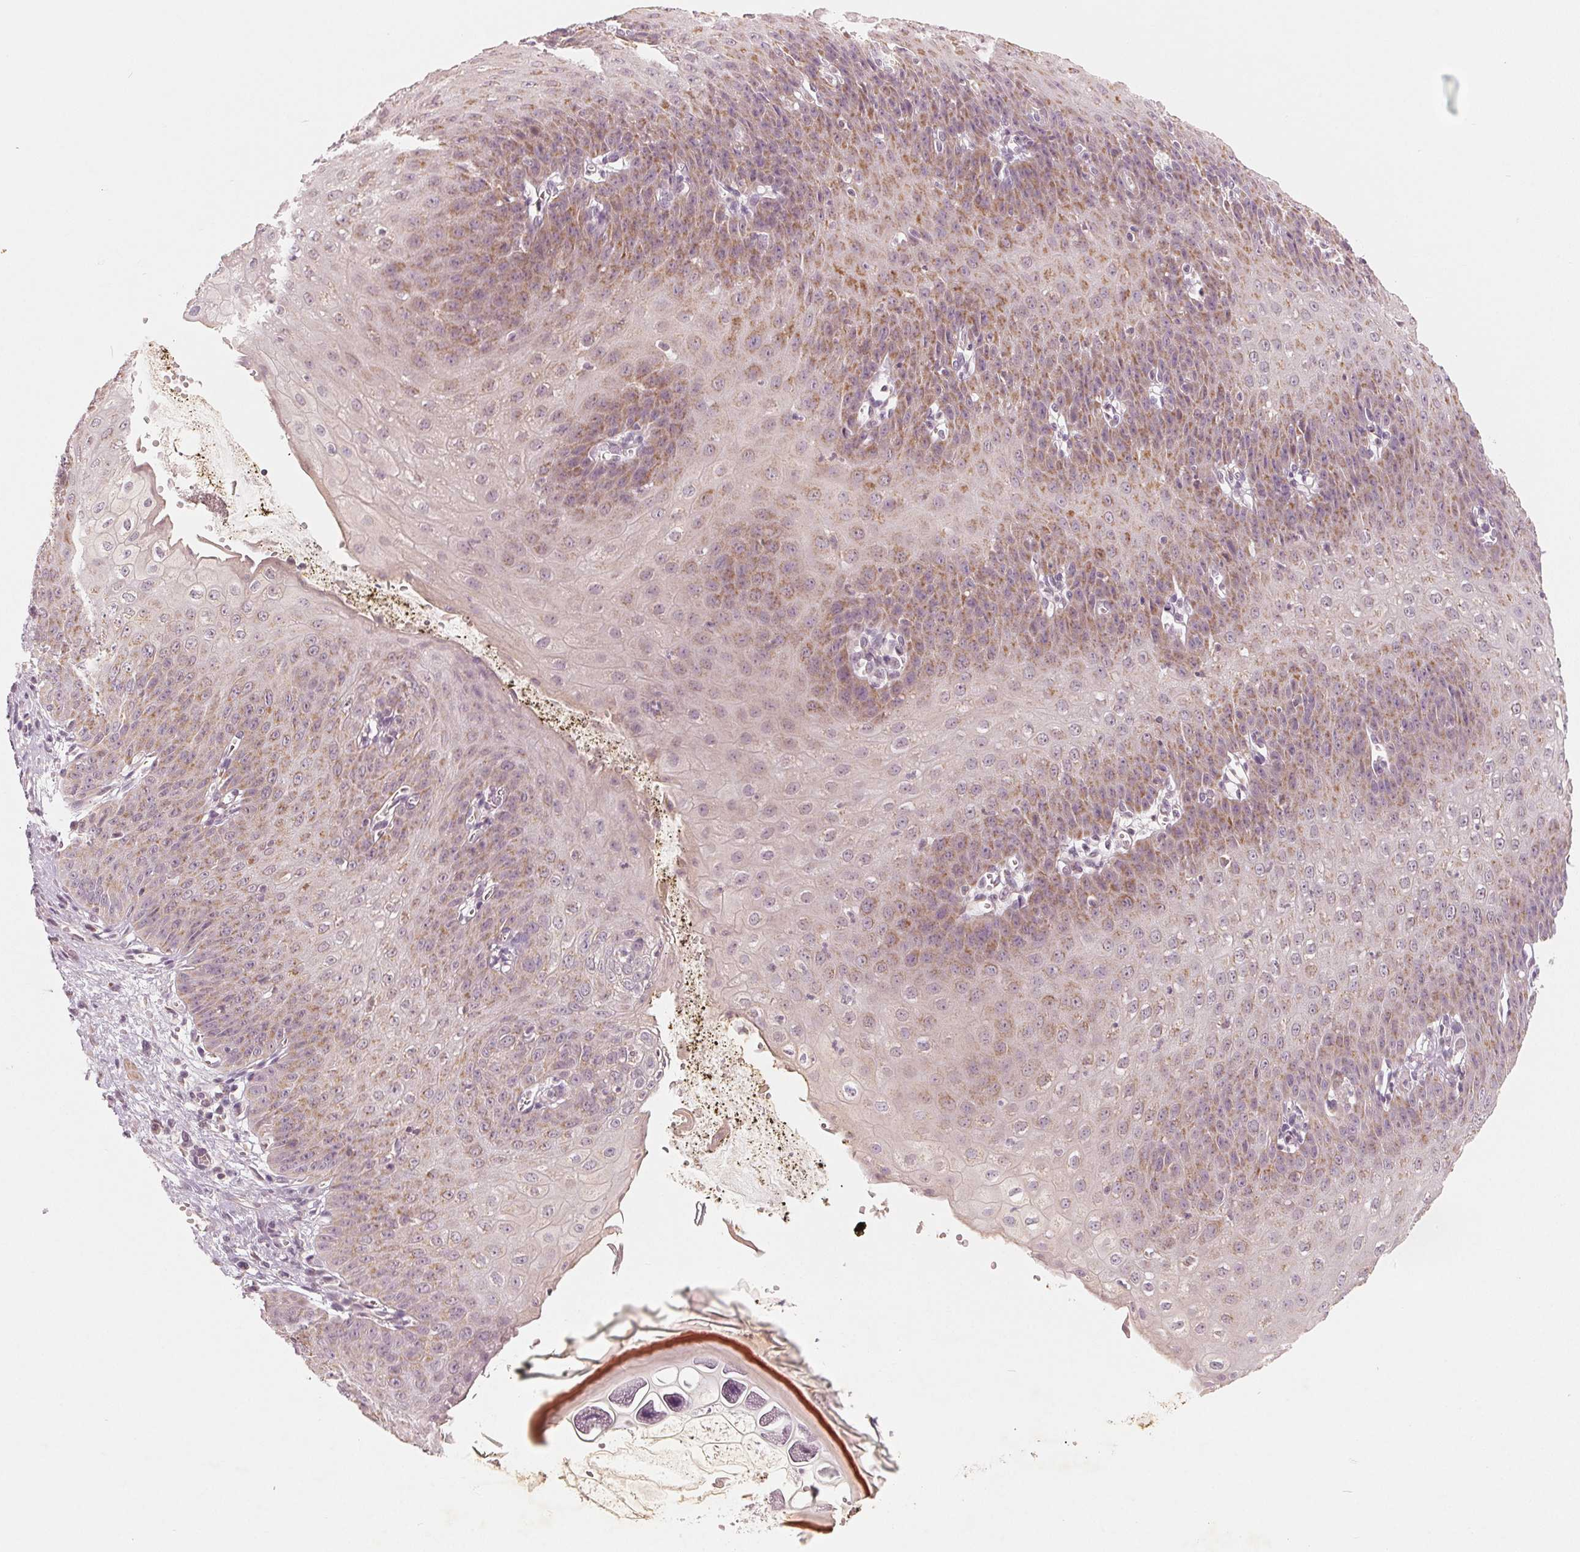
{"staining": {"intensity": "moderate", "quantity": "25%-75%", "location": "cytoplasmic/membranous"}, "tissue": "esophagus", "cell_type": "Squamous epithelial cells", "image_type": "normal", "snomed": [{"axis": "morphology", "description": "Normal tissue, NOS"}, {"axis": "topography", "description": "Esophagus"}], "caption": "DAB immunohistochemical staining of normal esophagus shows moderate cytoplasmic/membranous protein staining in about 25%-75% of squamous epithelial cells. Immunohistochemistry (ihc) stains the protein in brown and the nuclei are stained blue.", "gene": "GHITM", "patient": {"sex": "male", "age": 71}}